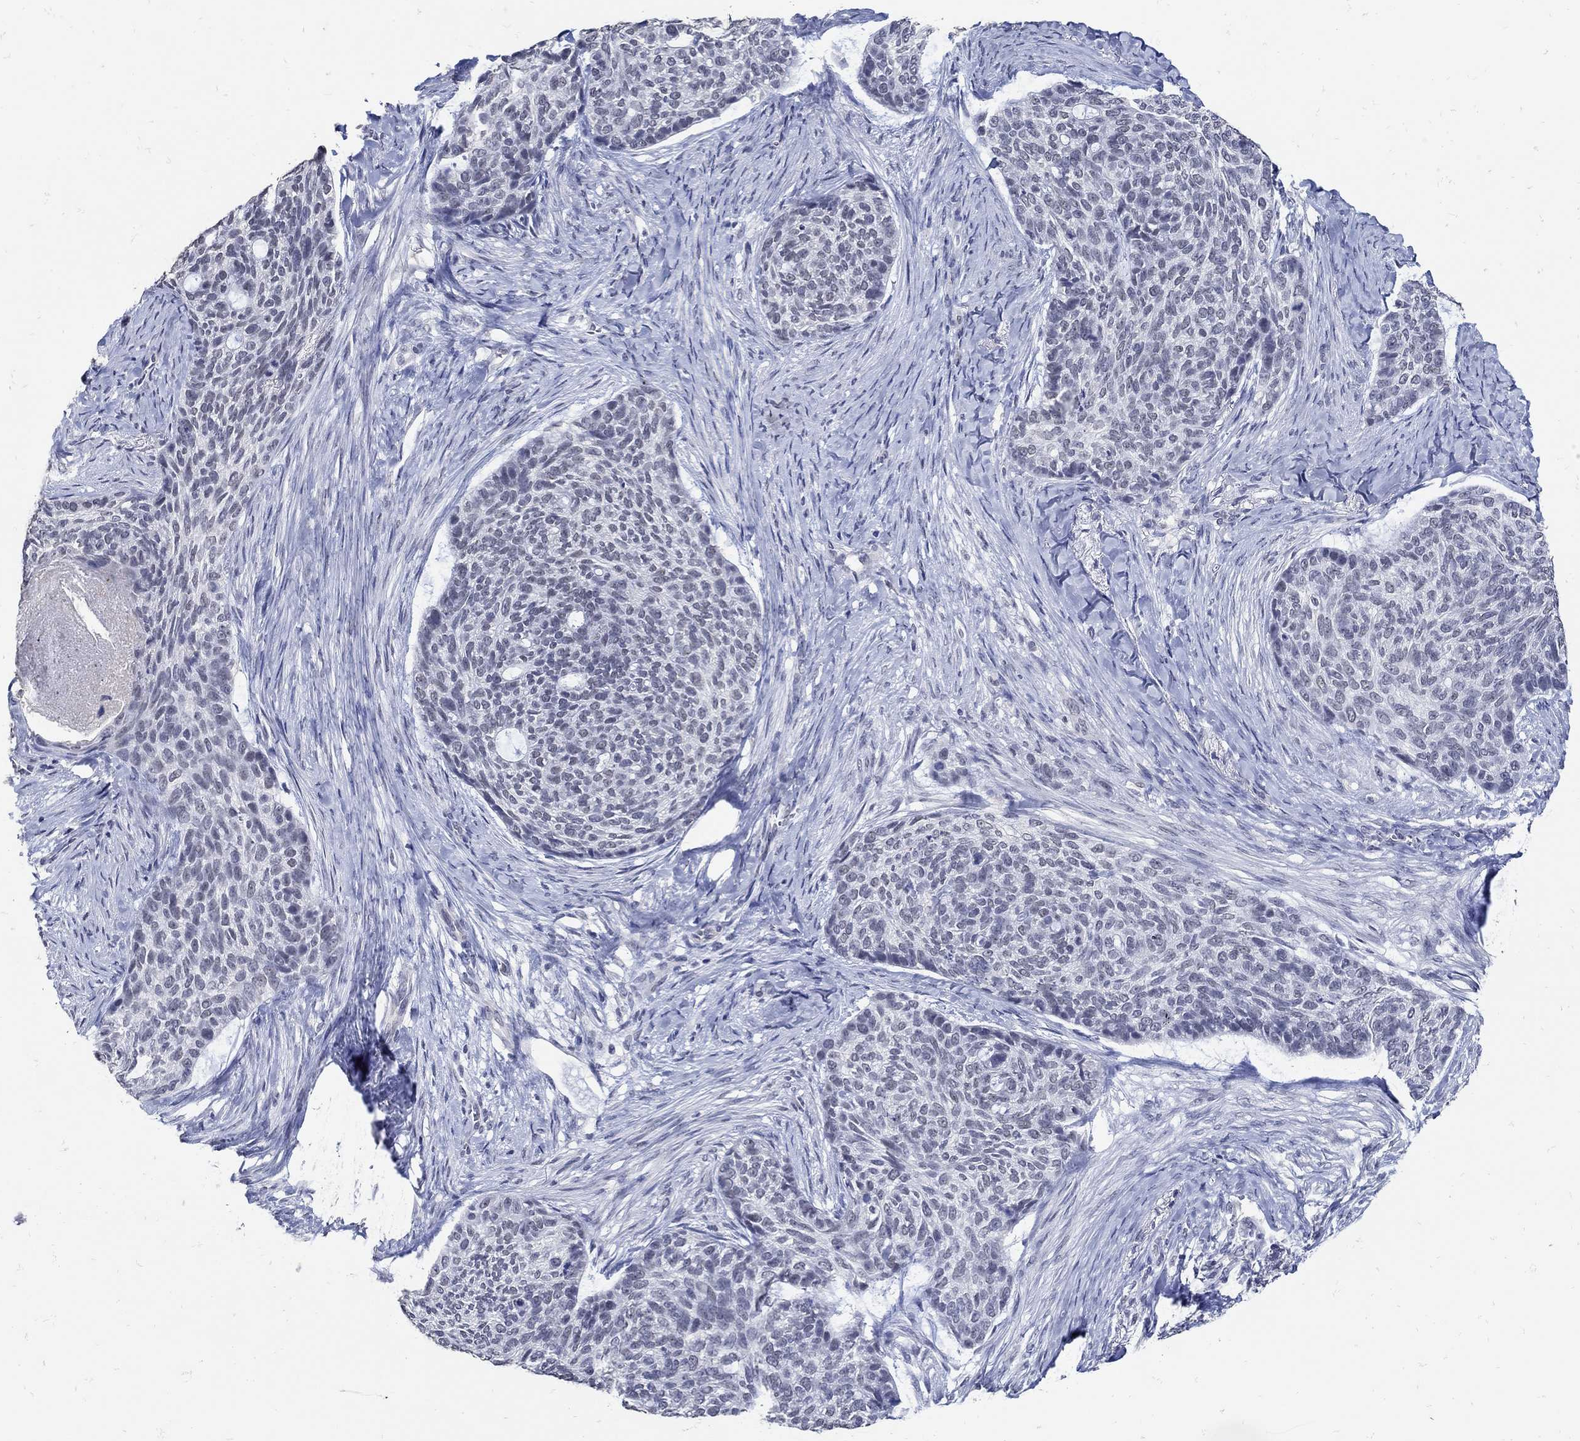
{"staining": {"intensity": "negative", "quantity": "none", "location": "none"}, "tissue": "skin cancer", "cell_type": "Tumor cells", "image_type": "cancer", "snomed": [{"axis": "morphology", "description": "Basal cell carcinoma"}, {"axis": "topography", "description": "Skin"}], "caption": "This histopathology image is of skin cancer (basal cell carcinoma) stained with immunohistochemistry to label a protein in brown with the nuclei are counter-stained blue. There is no staining in tumor cells.", "gene": "KCNN3", "patient": {"sex": "female", "age": 69}}